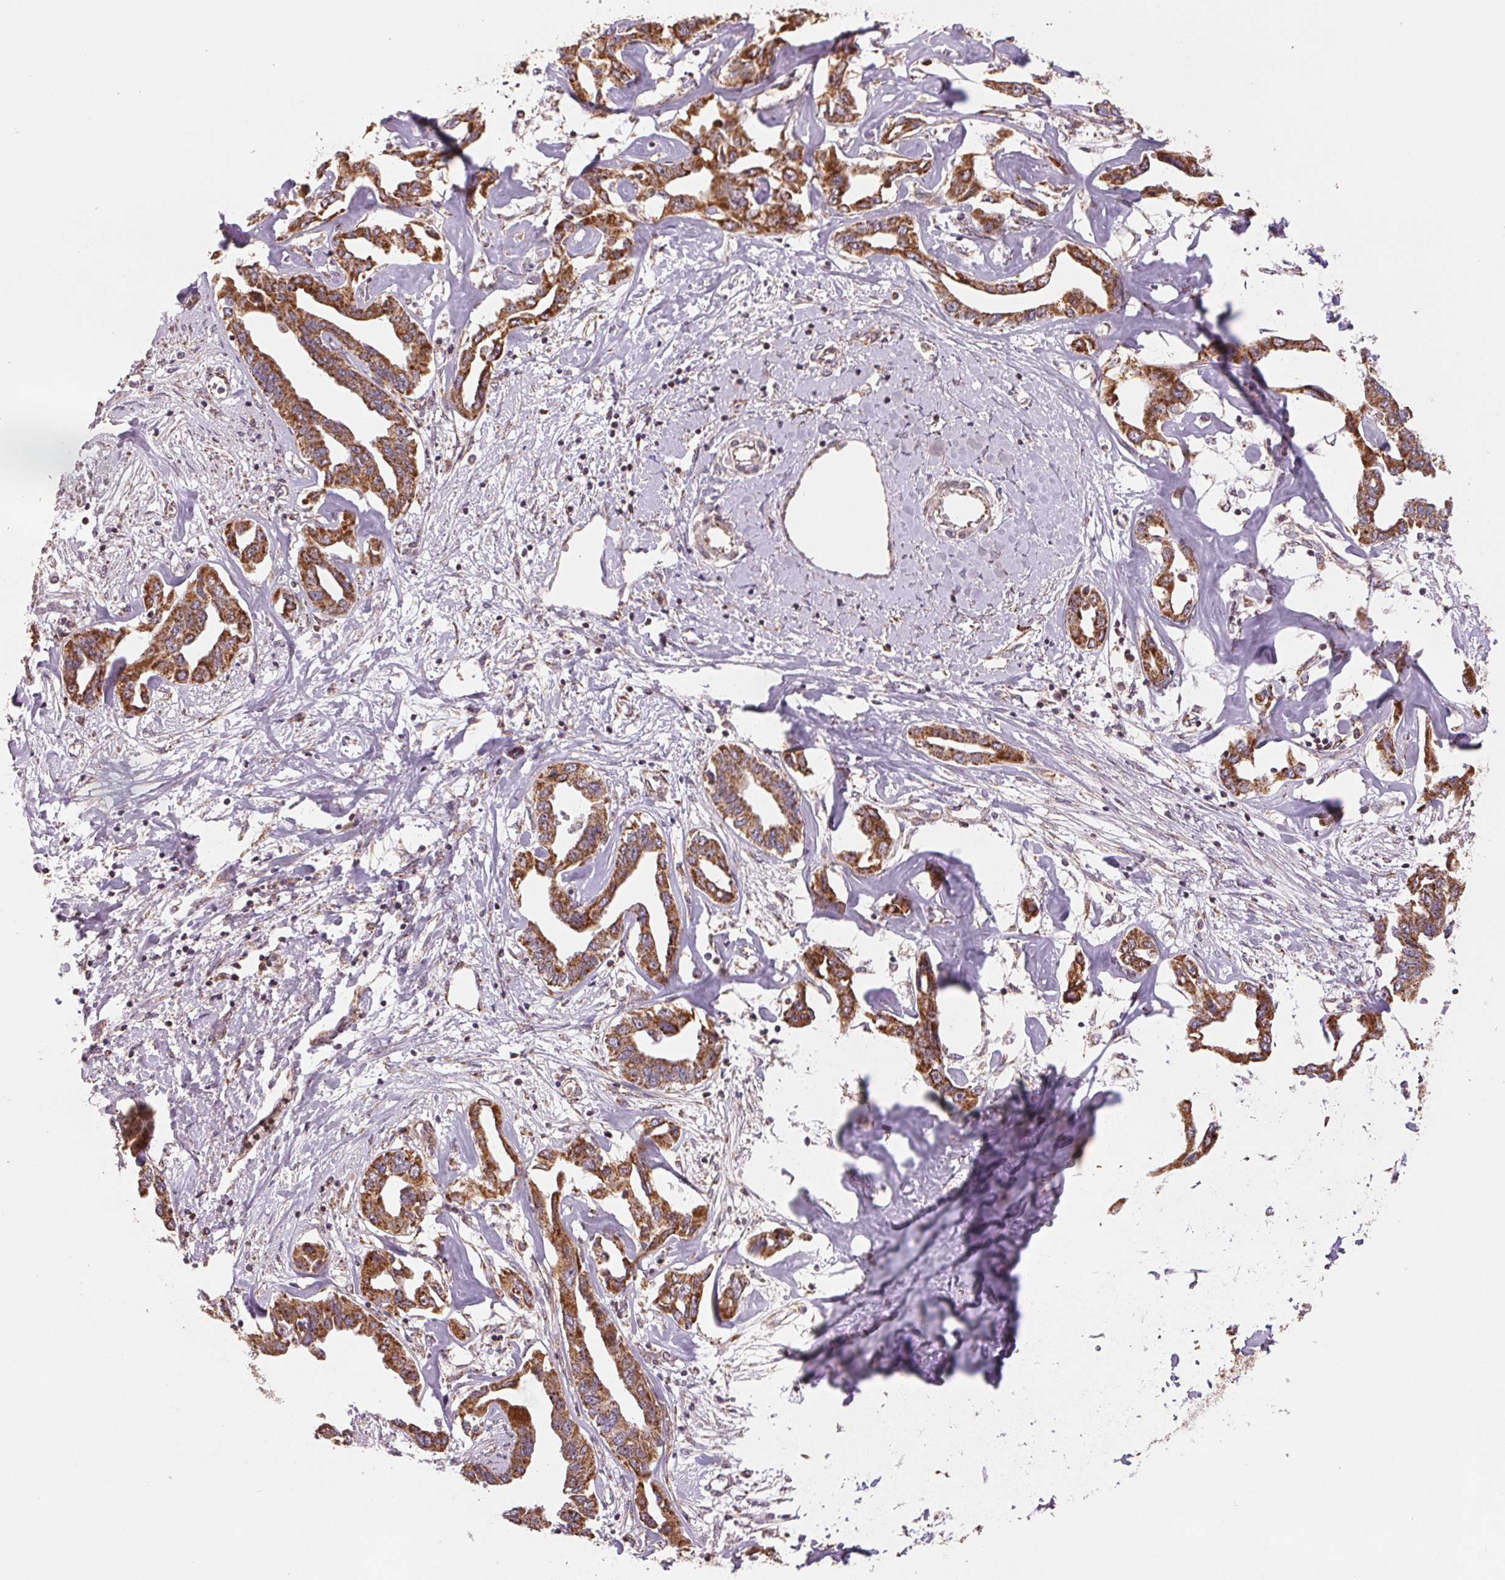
{"staining": {"intensity": "strong", "quantity": ">75%", "location": "cytoplasmic/membranous"}, "tissue": "liver cancer", "cell_type": "Tumor cells", "image_type": "cancer", "snomed": [{"axis": "morphology", "description": "Cholangiocarcinoma"}, {"axis": "topography", "description": "Liver"}], "caption": "DAB (3,3'-diaminobenzidine) immunohistochemical staining of cholangiocarcinoma (liver) exhibits strong cytoplasmic/membranous protein staining in about >75% of tumor cells.", "gene": "MATCAP1", "patient": {"sex": "male", "age": 59}}